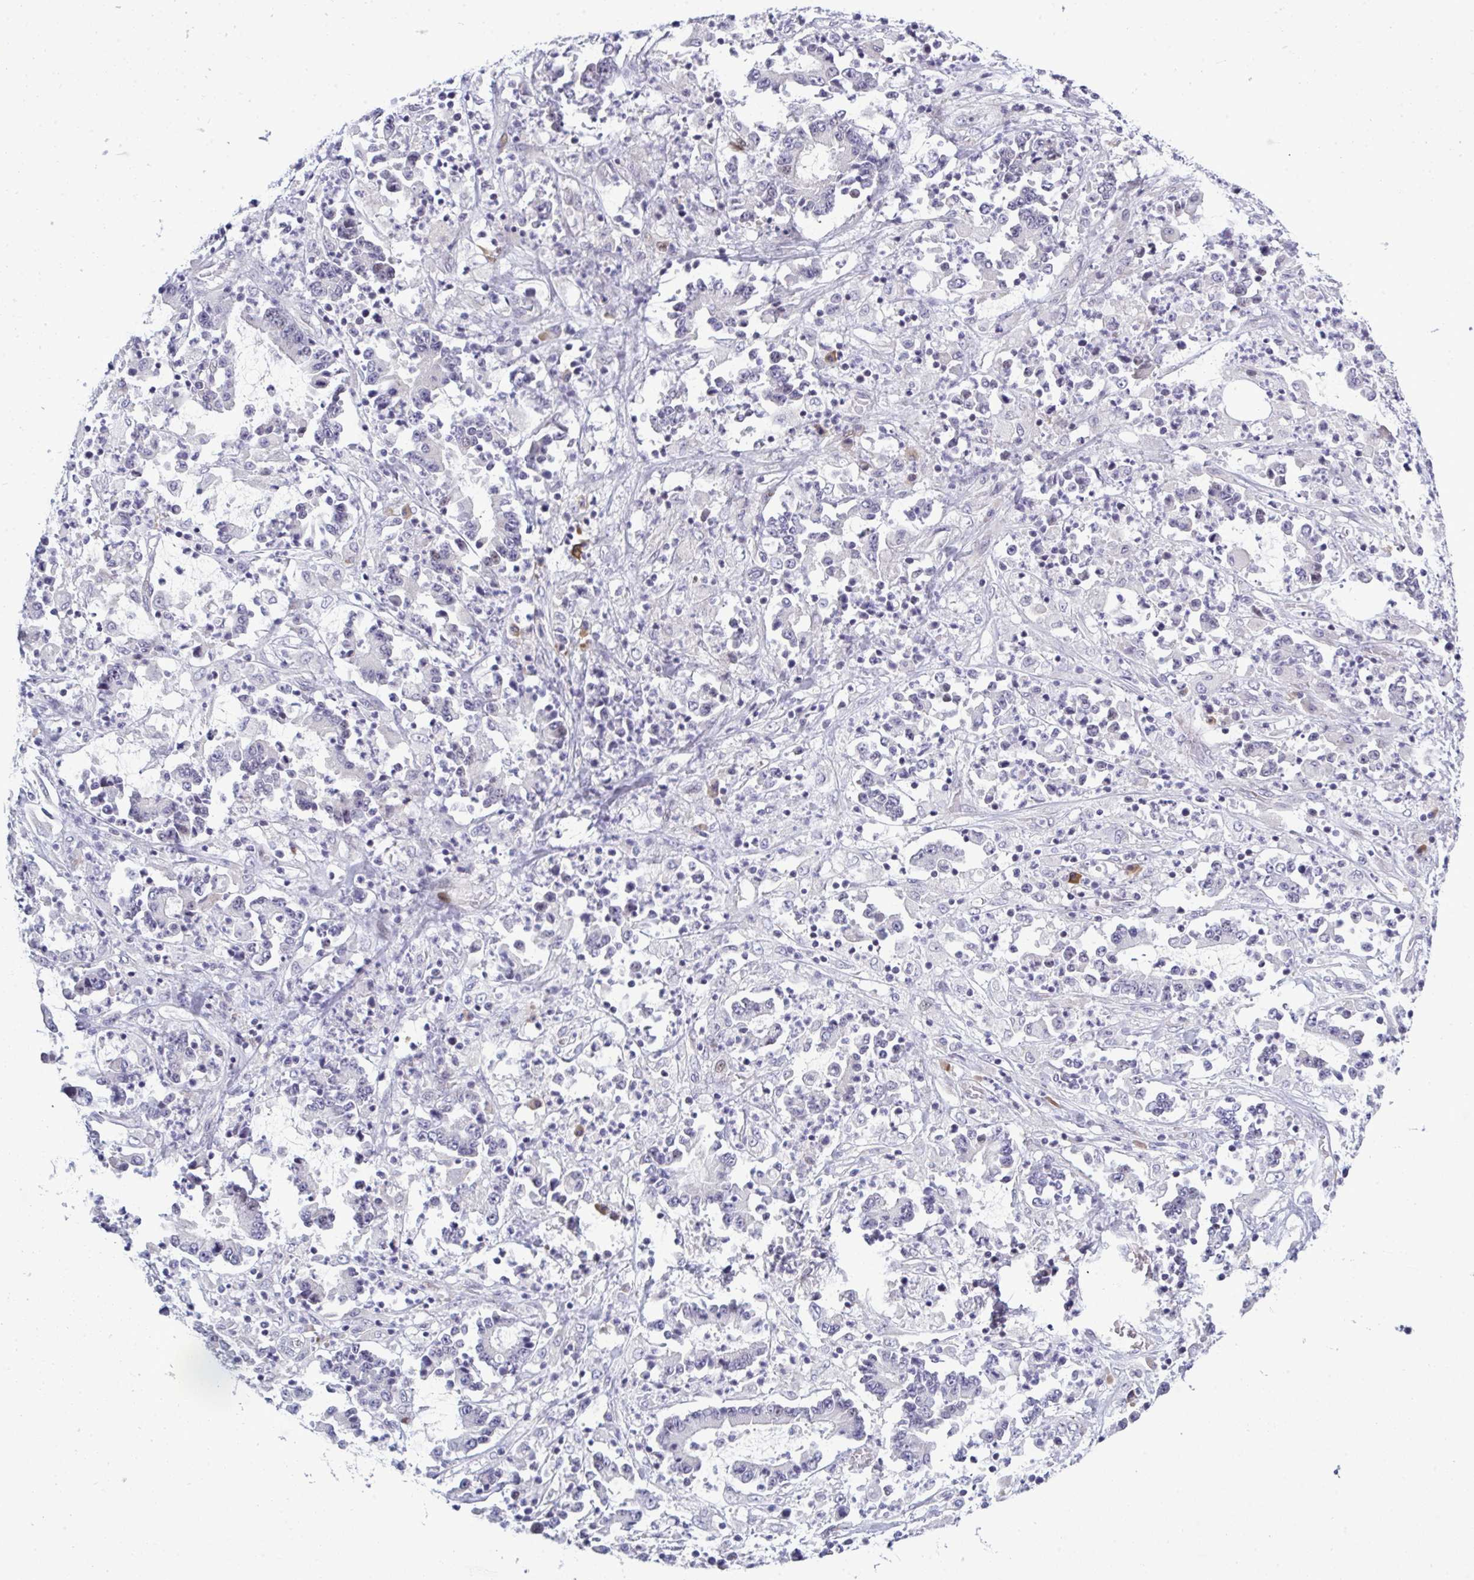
{"staining": {"intensity": "negative", "quantity": "none", "location": "none"}, "tissue": "stomach cancer", "cell_type": "Tumor cells", "image_type": "cancer", "snomed": [{"axis": "morphology", "description": "Adenocarcinoma, NOS"}, {"axis": "topography", "description": "Stomach, upper"}], "caption": "DAB immunohistochemical staining of stomach cancer (adenocarcinoma) demonstrates no significant positivity in tumor cells.", "gene": "TAB1", "patient": {"sex": "male", "age": 68}}